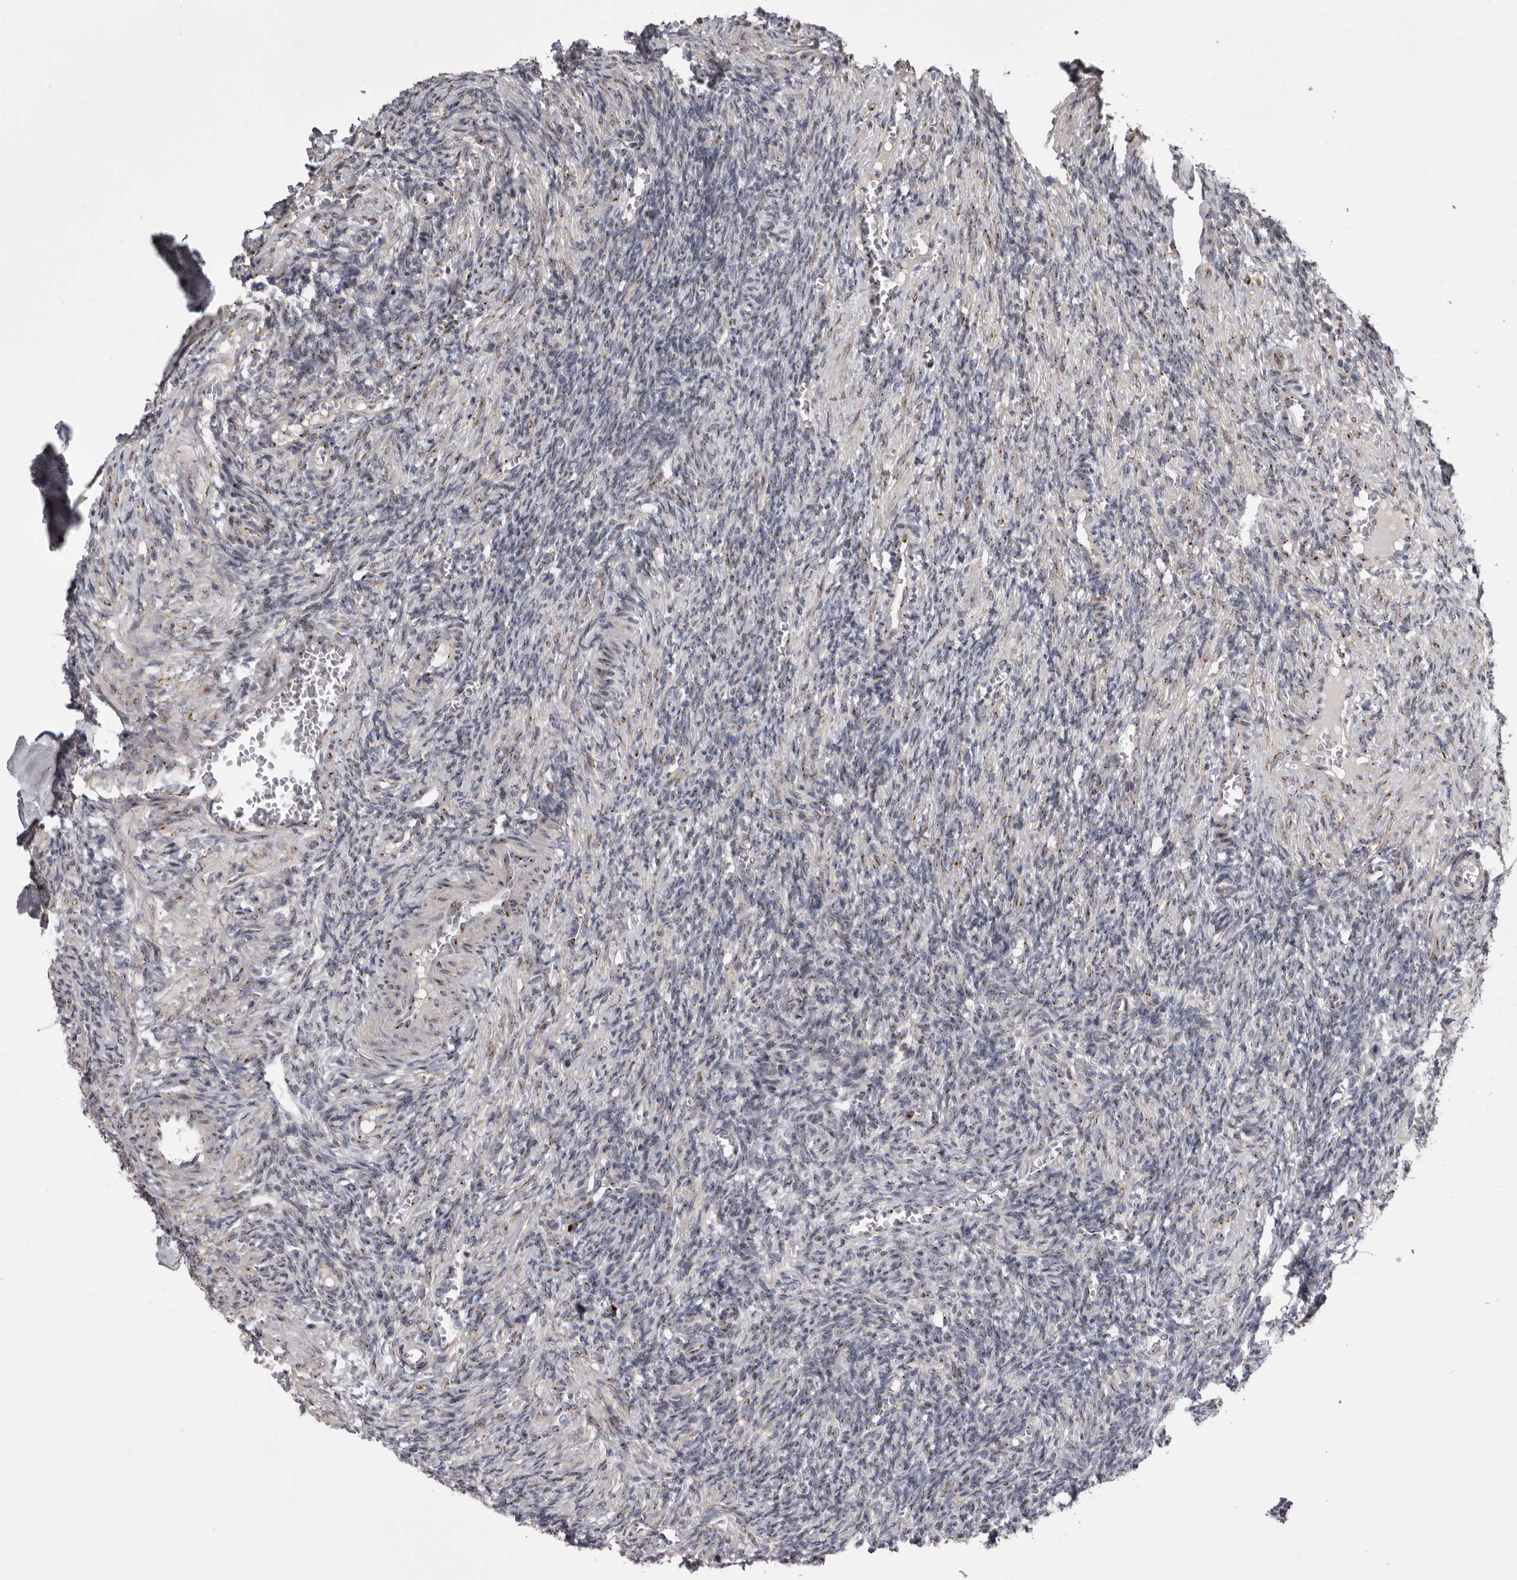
{"staining": {"intensity": "moderate", "quantity": ">75%", "location": "cytoplasmic/membranous"}, "tissue": "ovary", "cell_type": "Follicle cells", "image_type": "normal", "snomed": [{"axis": "morphology", "description": "Normal tissue, NOS"}, {"axis": "topography", "description": "Ovary"}], "caption": "Protein expression analysis of normal human ovary reveals moderate cytoplasmic/membranous expression in about >75% of follicle cells.", "gene": "WDR47", "patient": {"sex": "female", "age": 27}}